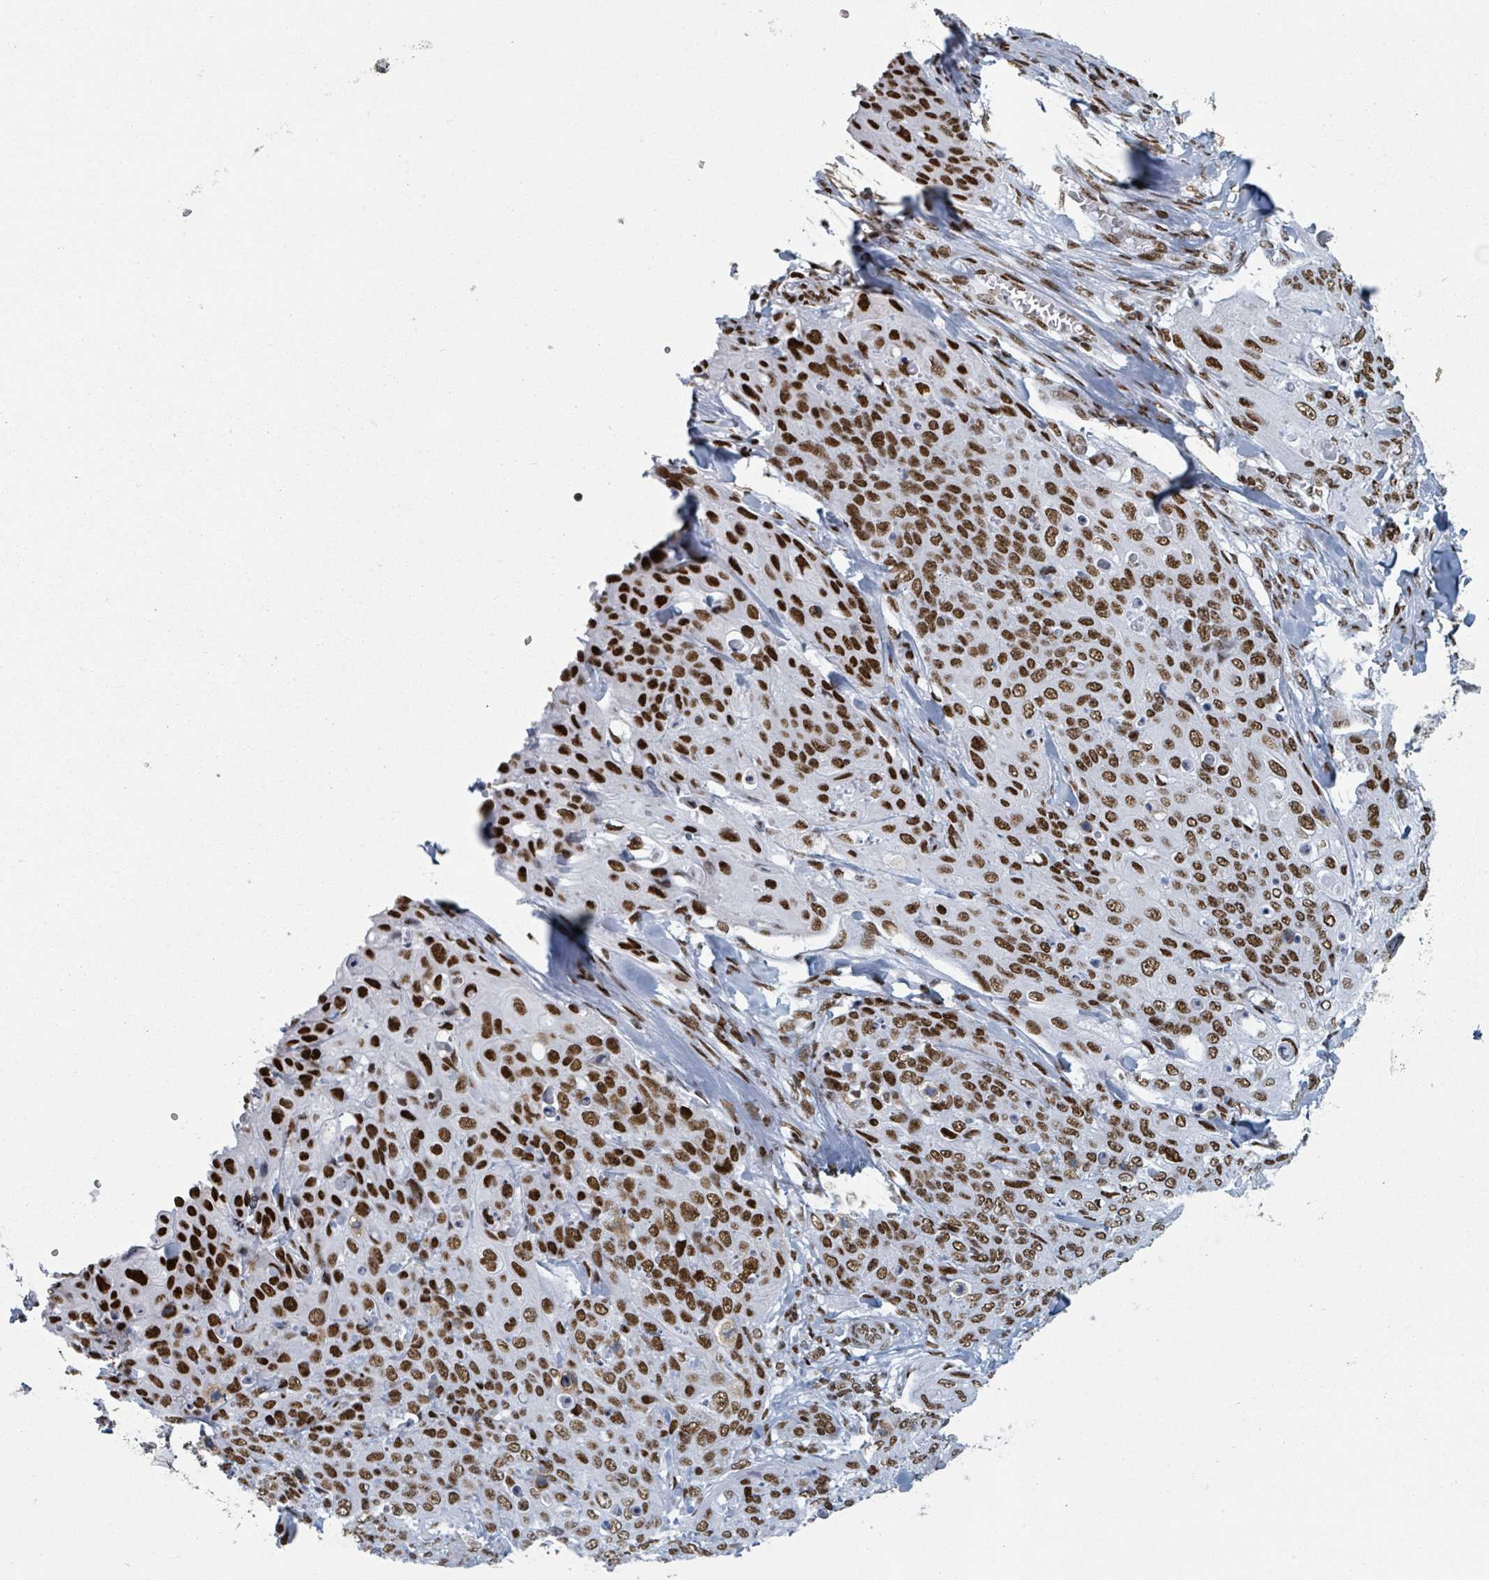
{"staining": {"intensity": "strong", "quantity": ">75%", "location": "nuclear"}, "tissue": "skin cancer", "cell_type": "Tumor cells", "image_type": "cancer", "snomed": [{"axis": "morphology", "description": "Squamous cell carcinoma, NOS"}, {"axis": "topography", "description": "Skin"}, {"axis": "topography", "description": "Vulva"}], "caption": "Protein expression analysis of squamous cell carcinoma (skin) reveals strong nuclear positivity in about >75% of tumor cells.", "gene": "DHX16", "patient": {"sex": "female", "age": 85}}